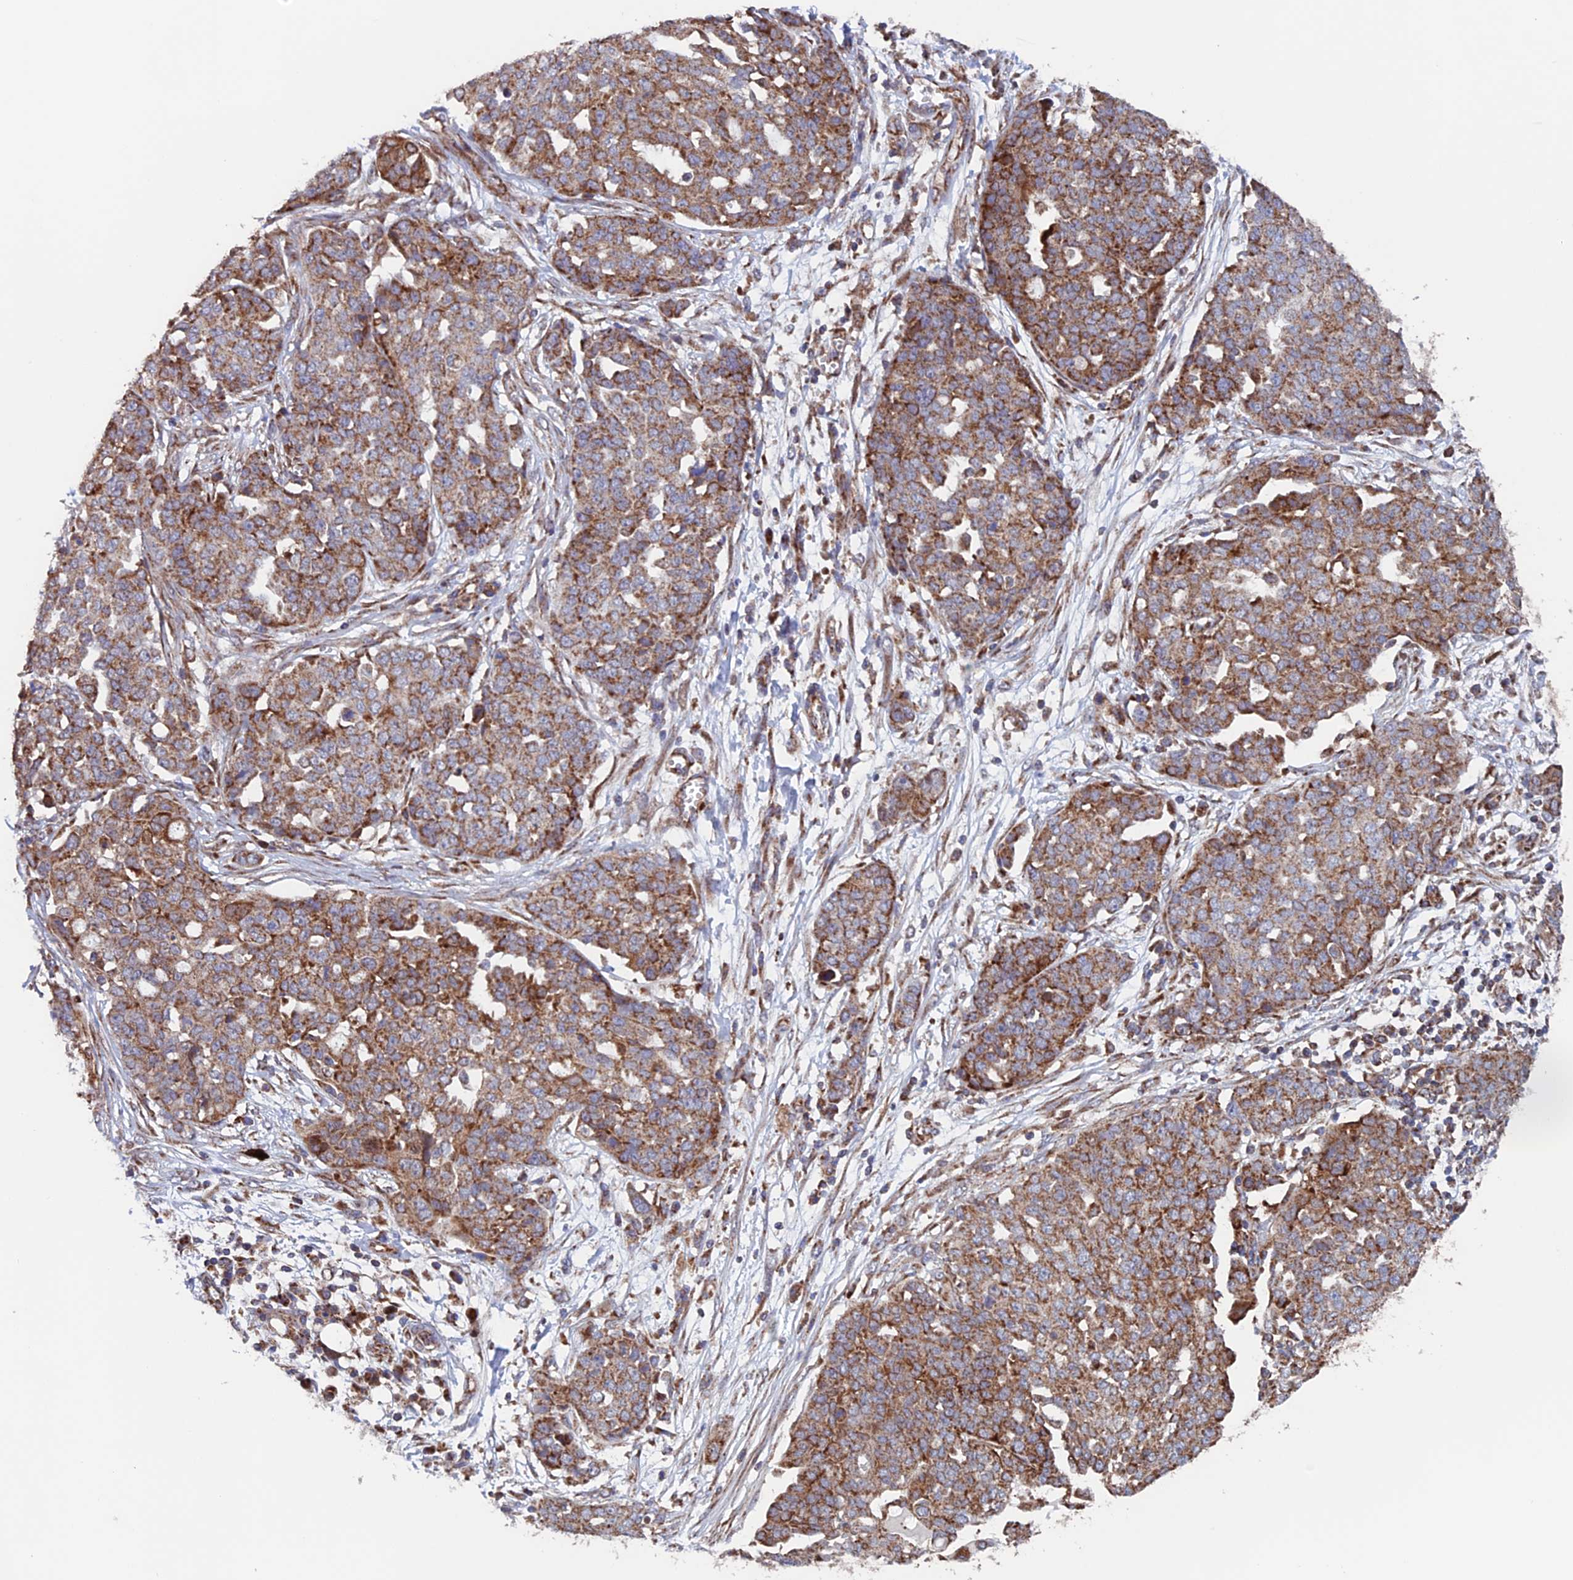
{"staining": {"intensity": "moderate", "quantity": ">75%", "location": "cytoplasmic/membranous"}, "tissue": "ovarian cancer", "cell_type": "Tumor cells", "image_type": "cancer", "snomed": [{"axis": "morphology", "description": "Cystadenocarcinoma, serous, NOS"}, {"axis": "topography", "description": "Soft tissue"}, {"axis": "topography", "description": "Ovary"}], "caption": "Immunohistochemical staining of ovarian cancer (serous cystadenocarcinoma) demonstrates moderate cytoplasmic/membranous protein expression in about >75% of tumor cells. (DAB (3,3'-diaminobenzidine) IHC, brown staining for protein, blue staining for nuclei).", "gene": "MRPL1", "patient": {"sex": "female", "age": 57}}